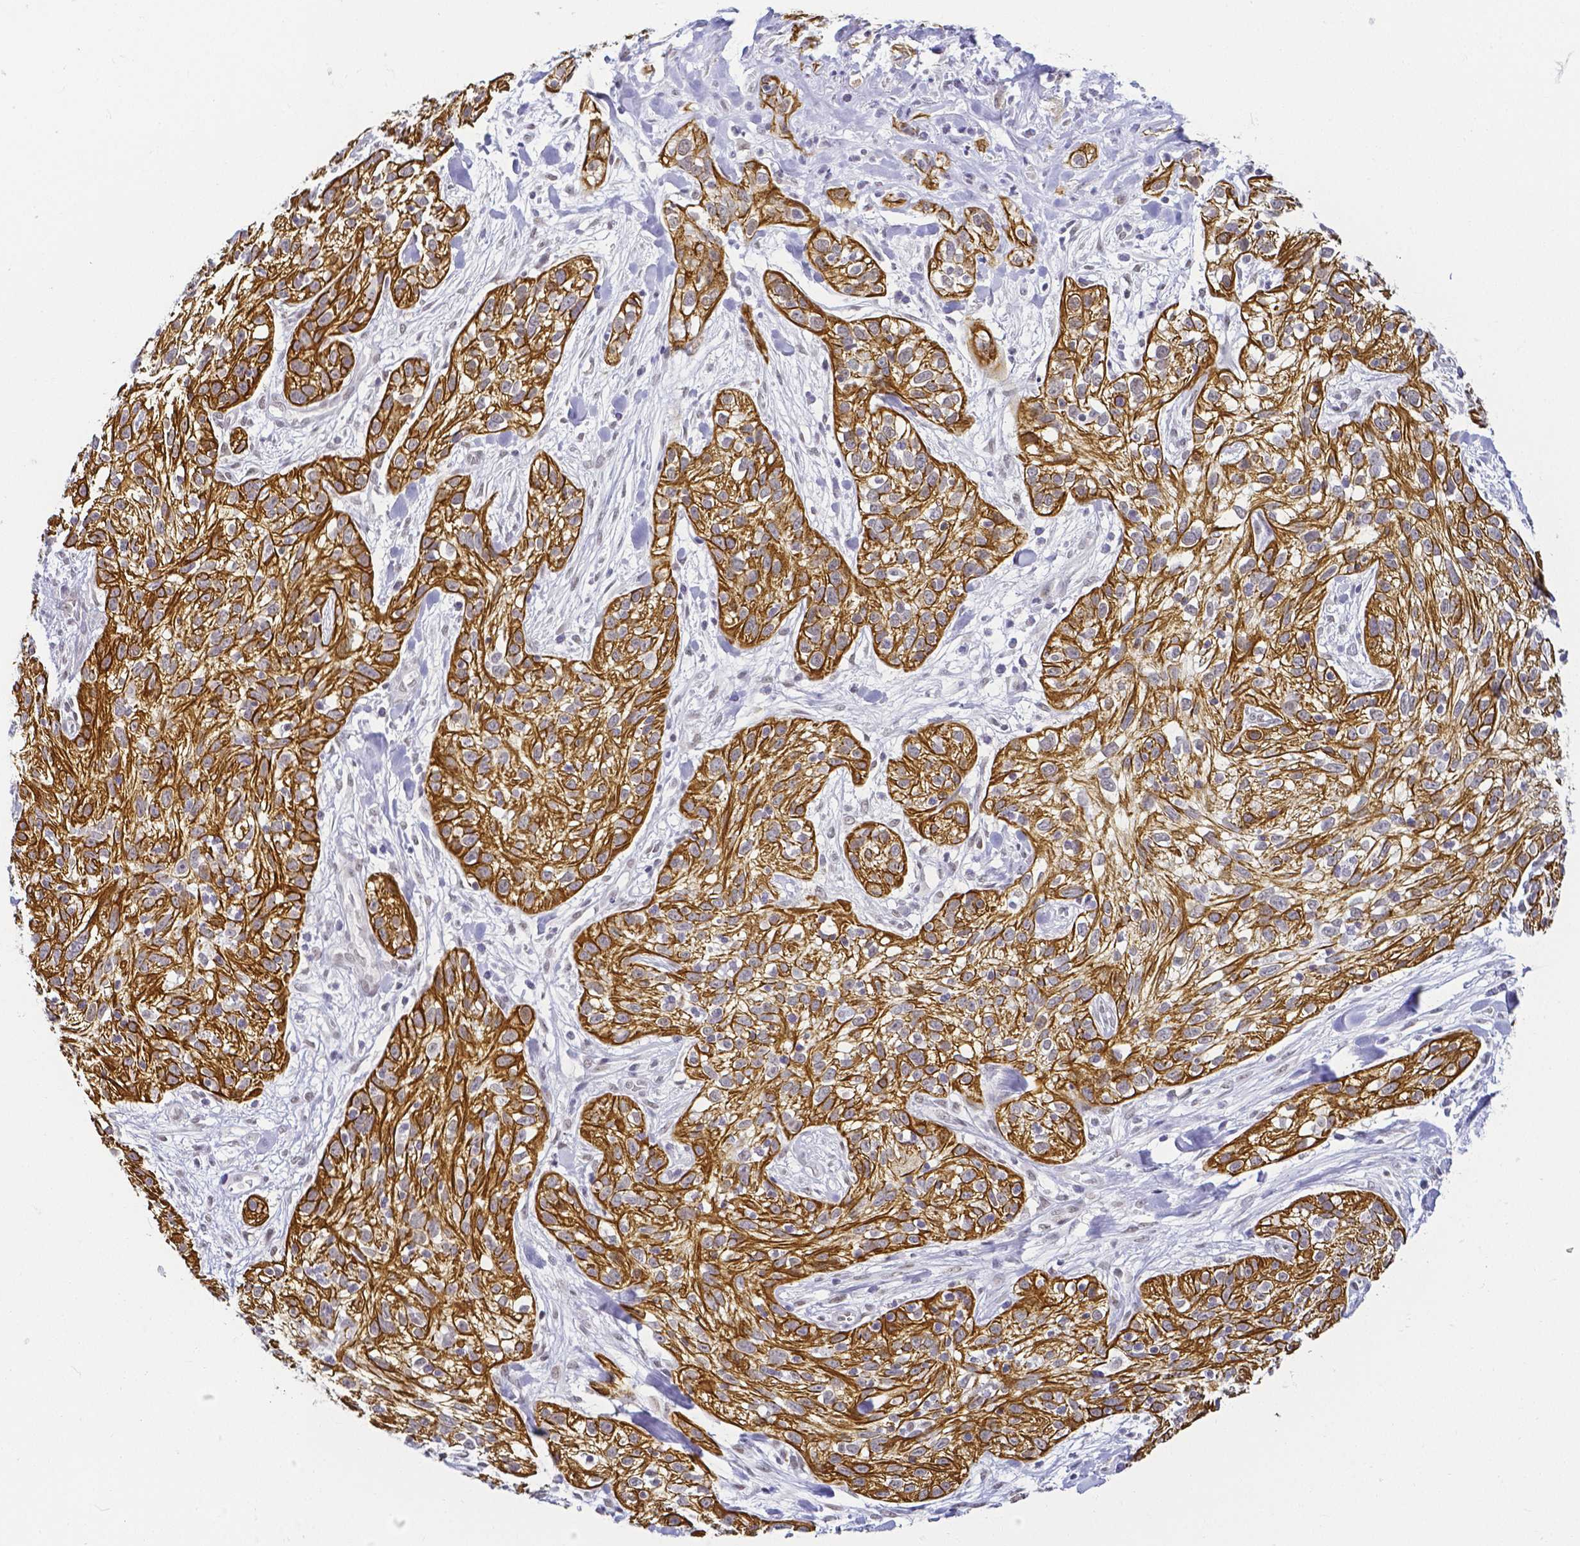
{"staining": {"intensity": "strong", "quantity": ">75%", "location": "cytoplasmic/membranous"}, "tissue": "skin cancer", "cell_type": "Tumor cells", "image_type": "cancer", "snomed": [{"axis": "morphology", "description": "Squamous cell carcinoma, NOS"}, {"axis": "topography", "description": "Skin"}], "caption": "IHC of skin squamous cell carcinoma displays high levels of strong cytoplasmic/membranous staining in approximately >75% of tumor cells. (brown staining indicates protein expression, while blue staining denotes nuclei).", "gene": "FAM83G", "patient": {"sex": "male", "age": 82}}